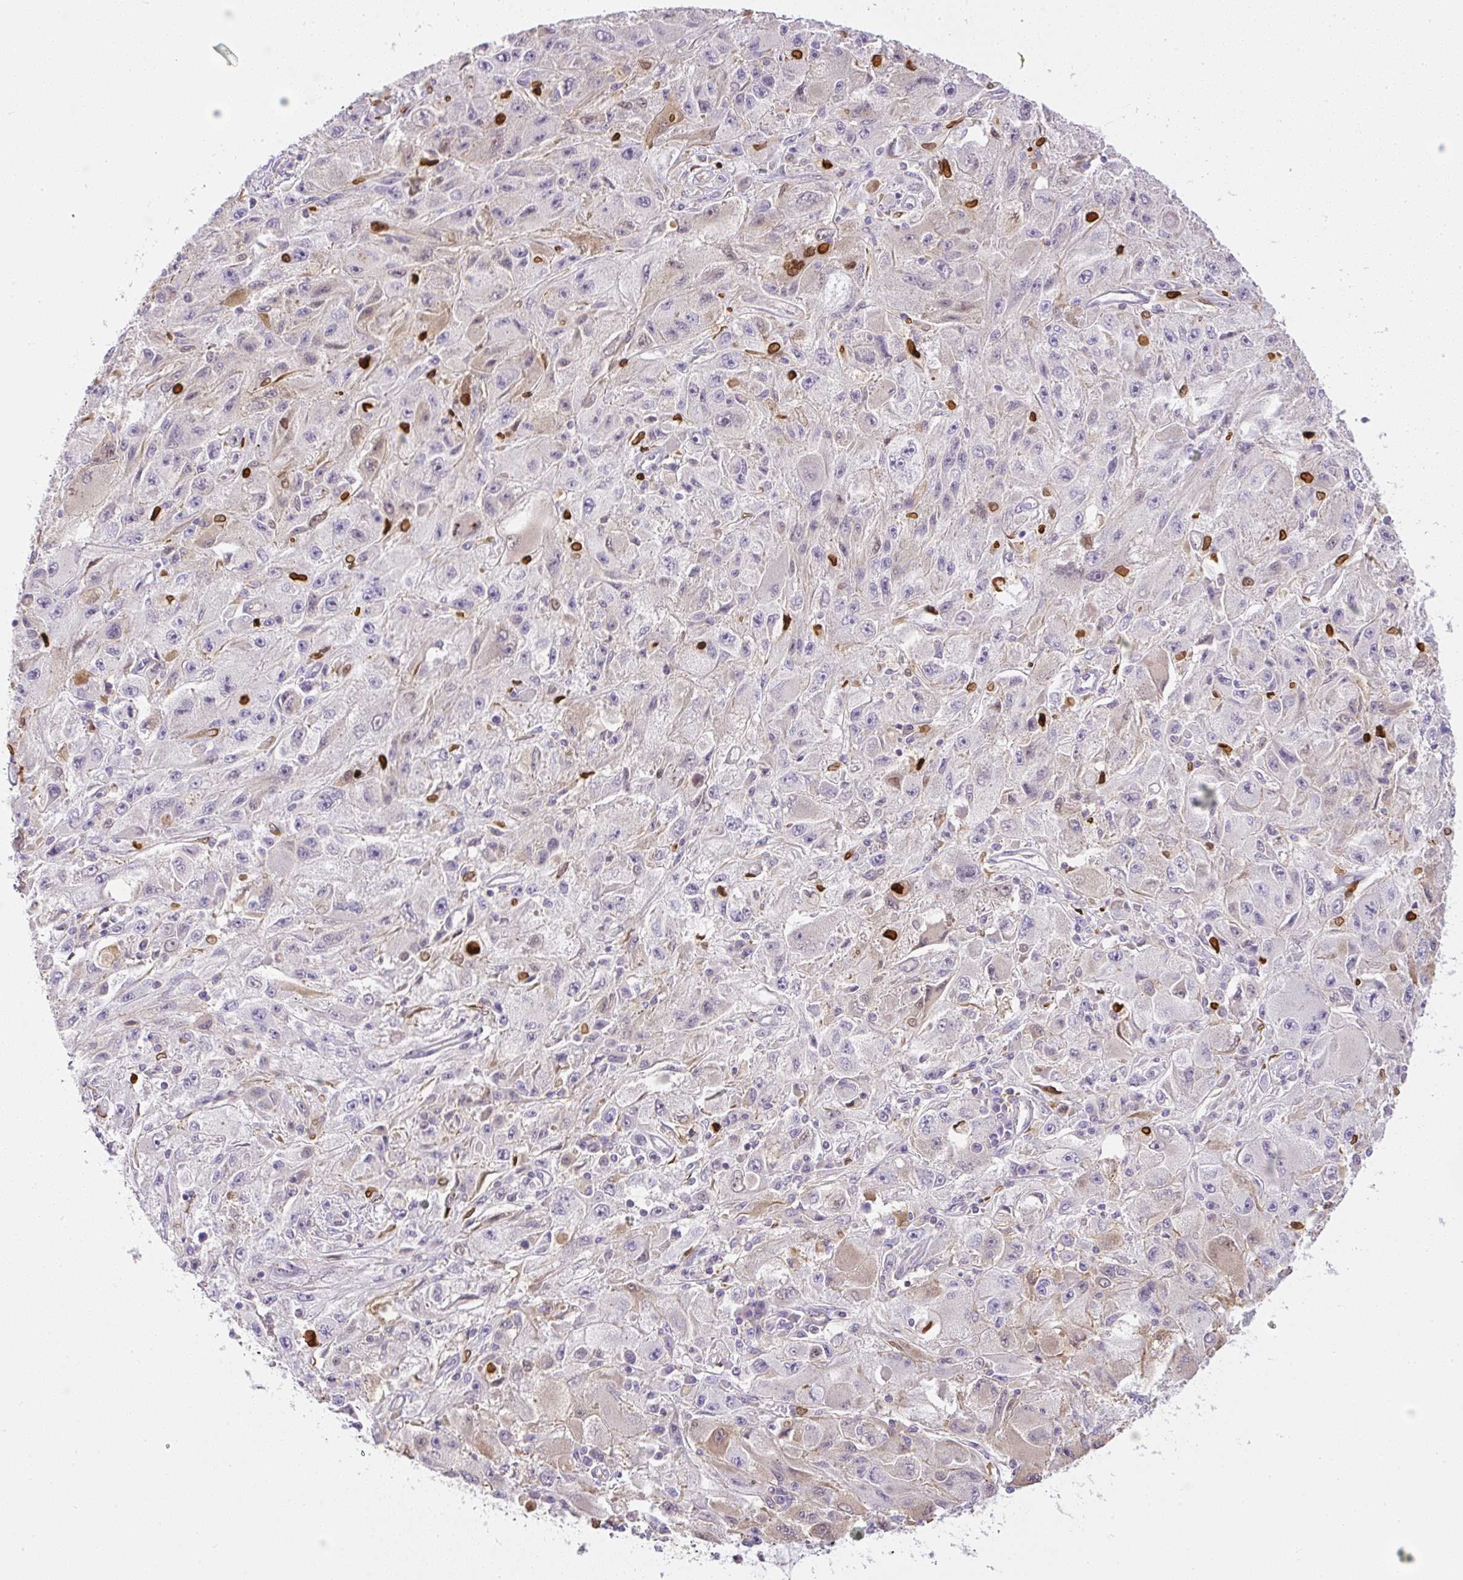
{"staining": {"intensity": "weak", "quantity": "<25%", "location": "cytoplasmic/membranous"}, "tissue": "melanoma", "cell_type": "Tumor cells", "image_type": "cancer", "snomed": [{"axis": "morphology", "description": "Malignant melanoma, Metastatic site"}, {"axis": "topography", "description": "Skin"}], "caption": "DAB (3,3'-diaminobenzidine) immunohistochemical staining of human malignant melanoma (metastatic site) shows no significant staining in tumor cells.", "gene": "PIP5KL1", "patient": {"sex": "male", "age": 53}}